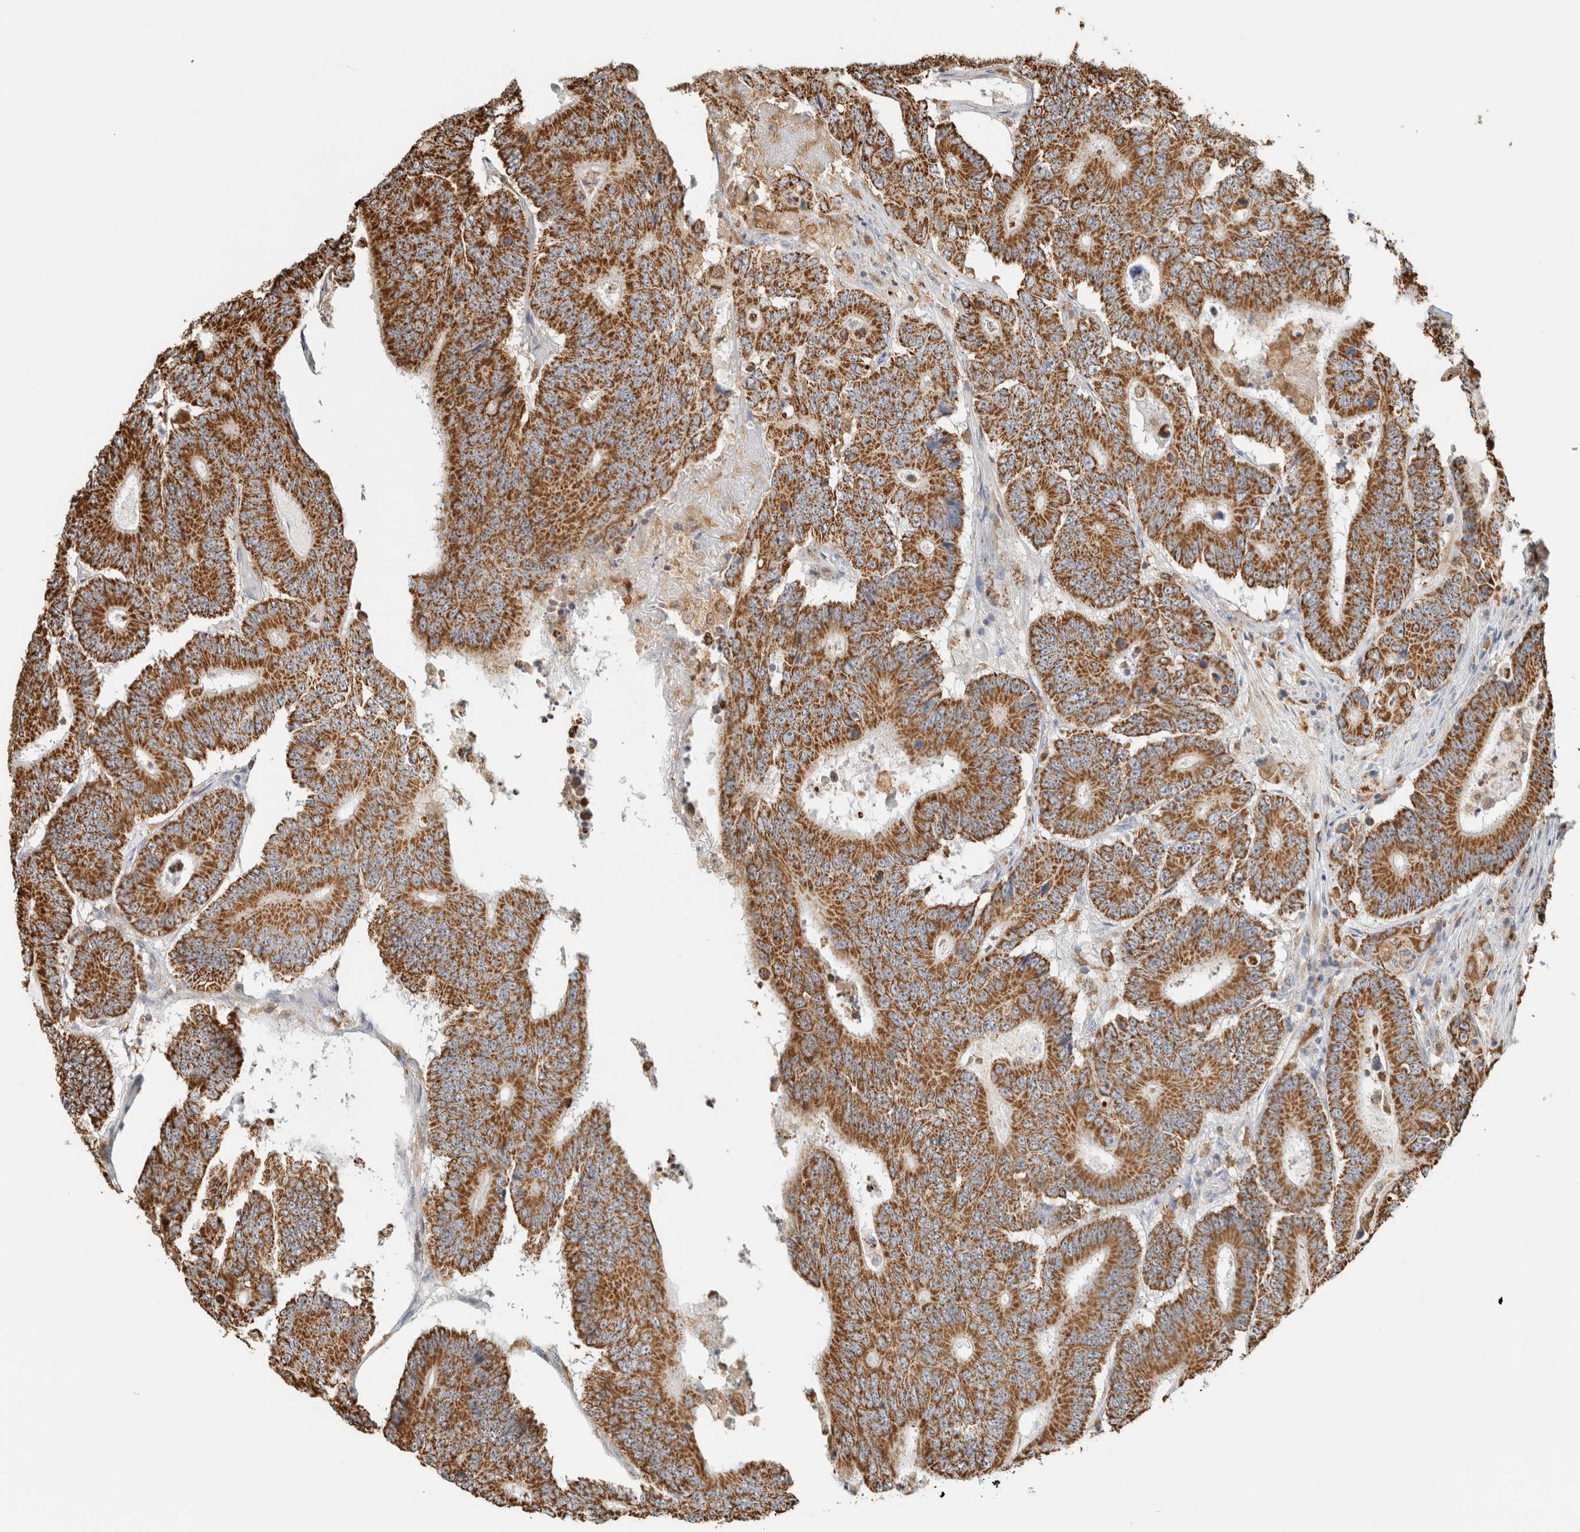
{"staining": {"intensity": "strong", "quantity": ">75%", "location": "cytoplasmic/membranous"}, "tissue": "colorectal cancer", "cell_type": "Tumor cells", "image_type": "cancer", "snomed": [{"axis": "morphology", "description": "Adenocarcinoma, NOS"}, {"axis": "topography", "description": "Colon"}], "caption": "The micrograph exhibits immunohistochemical staining of adenocarcinoma (colorectal). There is strong cytoplasmic/membranous positivity is appreciated in about >75% of tumor cells. The protein of interest is shown in brown color, while the nuclei are stained blue.", "gene": "CAPG", "patient": {"sex": "male", "age": 83}}